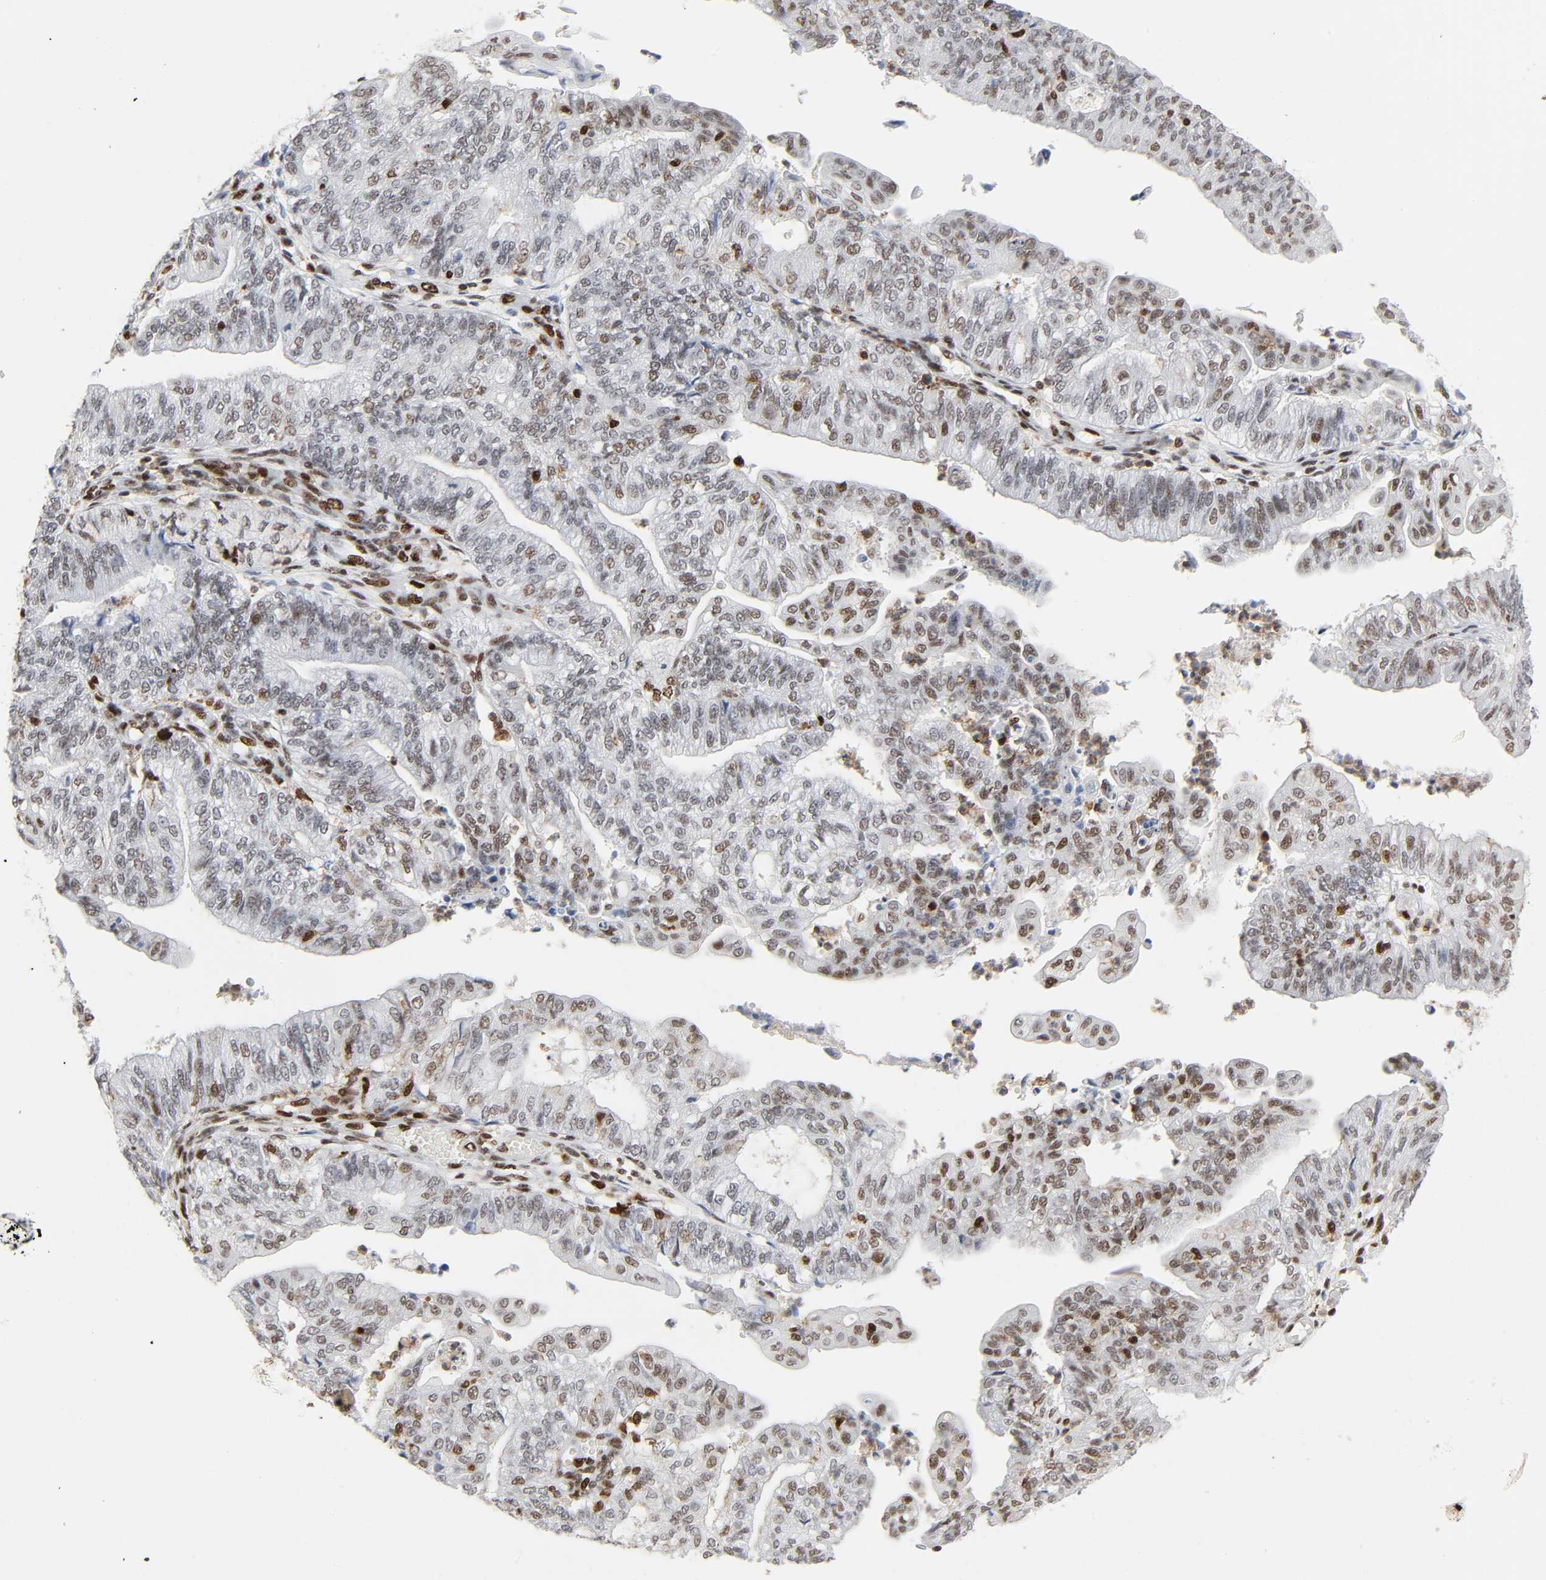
{"staining": {"intensity": "moderate", "quantity": "25%-75%", "location": "nuclear"}, "tissue": "endometrial cancer", "cell_type": "Tumor cells", "image_type": "cancer", "snomed": [{"axis": "morphology", "description": "Adenocarcinoma, NOS"}, {"axis": "topography", "description": "Endometrium"}], "caption": "Immunohistochemical staining of human adenocarcinoma (endometrial) shows medium levels of moderate nuclear protein expression in about 25%-75% of tumor cells. (Stains: DAB in brown, nuclei in blue, Microscopy: brightfield microscopy at high magnification).", "gene": "WAS", "patient": {"sex": "female", "age": 59}}